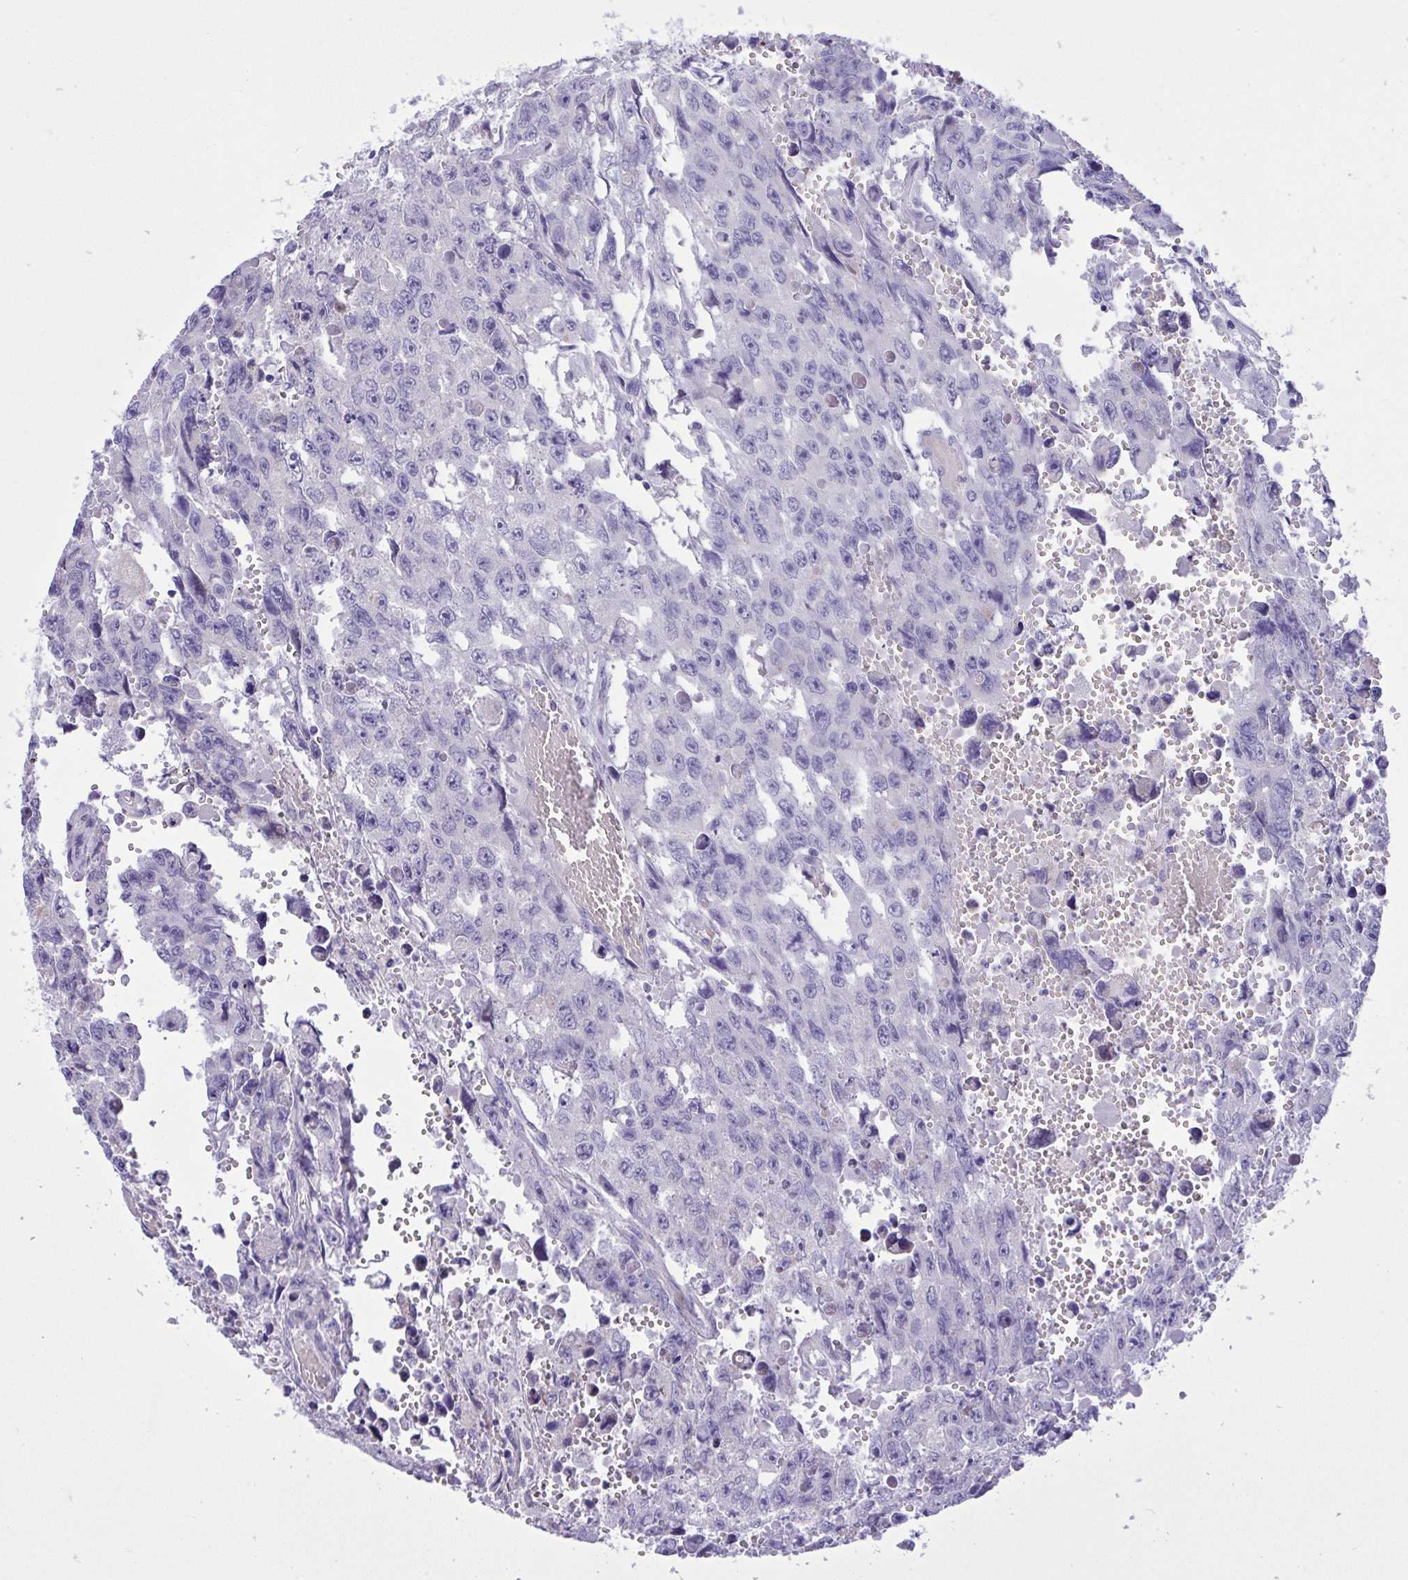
{"staining": {"intensity": "negative", "quantity": "none", "location": "none"}, "tissue": "testis cancer", "cell_type": "Tumor cells", "image_type": "cancer", "snomed": [{"axis": "morphology", "description": "Seminoma, NOS"}, {"axis": "topography", "description": "Testis"}], "caption": "Tumor cells are negative for brown protein staining in testis cancer. (Brightfield microscopy of DAB (3,3'-diaminobenzidine) IHC at high magnification).", "gene": "WDR97", "patient": {"sex": "male", "age": 26}}